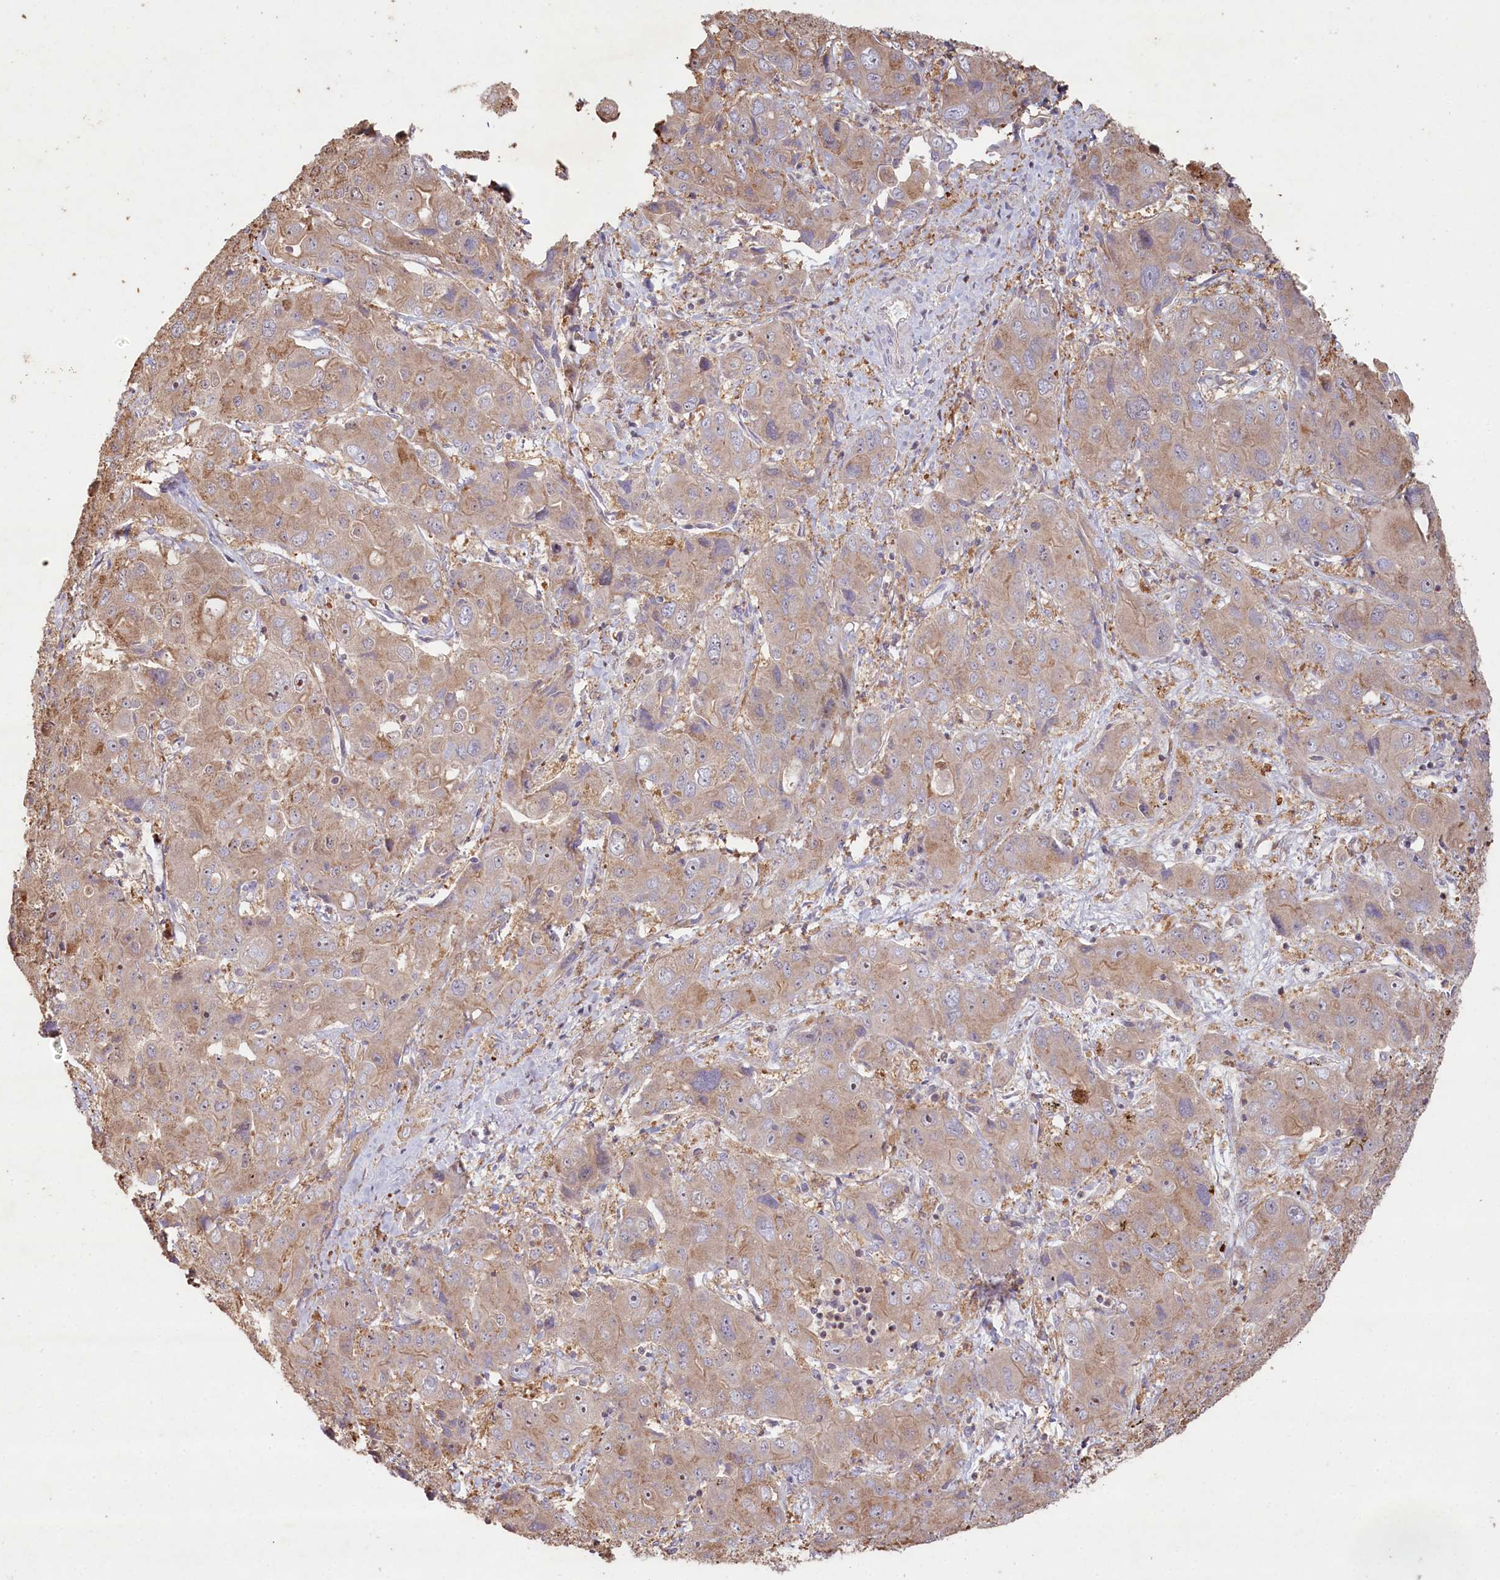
{"staining": {"intensity": "weak", "quantity": "25%-75%", "location": "cytoplasmic/membranous"}, "tissue": "liver cancer", "cell_type": "Tumor cells", "image_type": "cancer", "snomed": [{"axis": "morphology", "description": "Cholangiocarcinoma"}, {"axis": "topography", "description": "Liver"}], "caption": "An immunohistochemistry (IHC) histopathology image of tumor tissue is shown. Protein staining in brown shows weak cytoplasmic/membranous positivity in cholangiocarcinoma (liver) within tumor cells.", "gene": "HAL", "patient": {"sex": "male", "age": 67}}